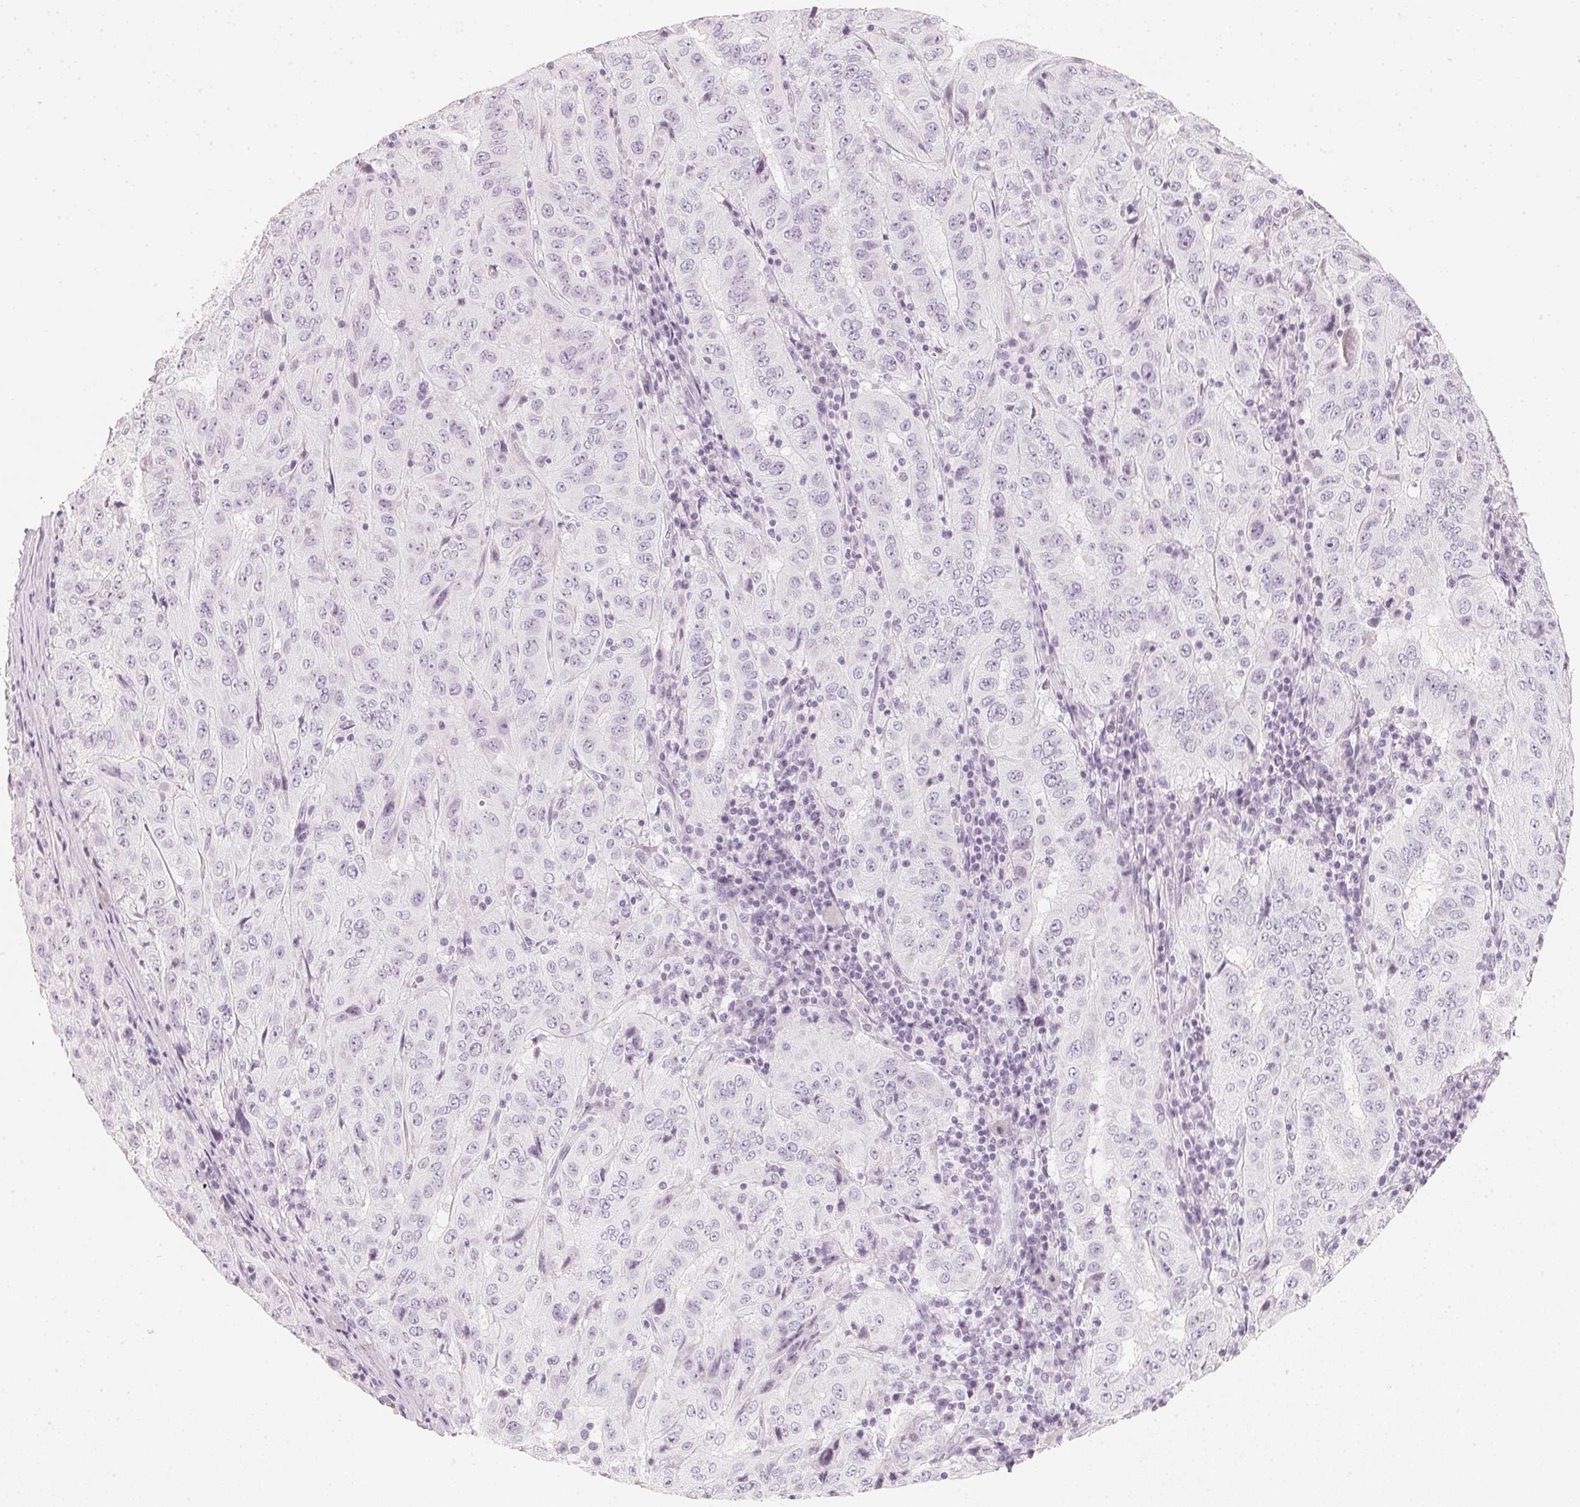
{"staining": {"intensity": "negative", "quantity": "none", "location": "none"}, "tissue": "pancreatic cancer", "cell_type": "Tumor cells", "image_type": "cancer", "snomed": [{"axis": "morphology", "description": "Adenocarcinoma, NOS"}, {"axis": "topography", "description": "Pancreas"}], "caption": "Tumor cells show no significant protein staining in pancreatic cancer (adenocarcinoma).", "gene": "SLC22A8", "patient": {"sex": "male", "age": 63}}